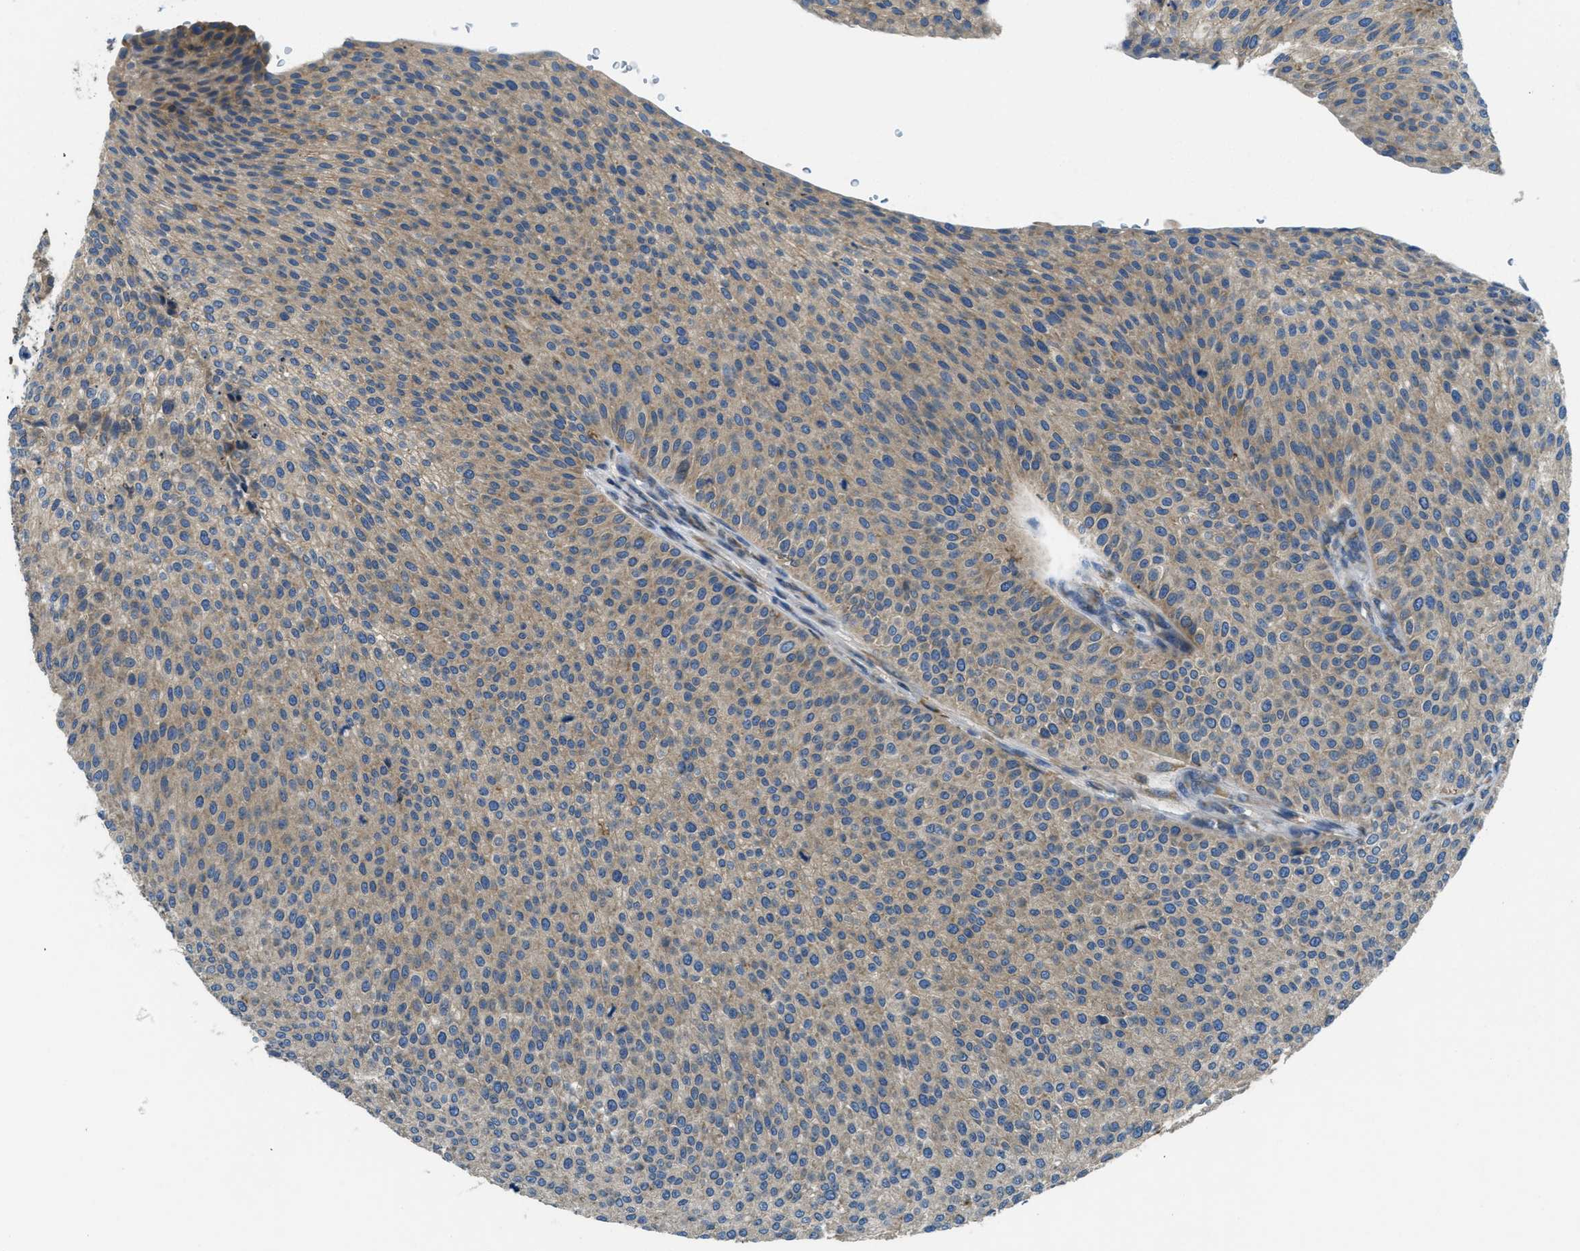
{"staining": {"intensity": "weak", "quantity": ">75%", "location": "cytoplasmic/membranous"}, "tissue": "urothelial cancer", "cell_type": "Tumor cells", "image_type": "cancer", "snomed": [{"axis": "morphology", "description": "Urothelial carcinoma, Low grade"}, {"axis": "topography", "description": "Smooth muscle"}, {"axis": "topography", "description": "Urinary bladder"}], "caption": "Immunohistochemical staining of human urothelial cancer exhibits weak cytoplasmic/membranous protein positivity in about >75% of tumor cells. The staining was performed using DAB (3,3'-diaminobenzidine) to visualize the protein expression in brown, while the nuclei were stained in blue with hematoxylin (Magnification: 20x).", "gene": "SSR1", "patient": {"sex": "male", "age": 60}}